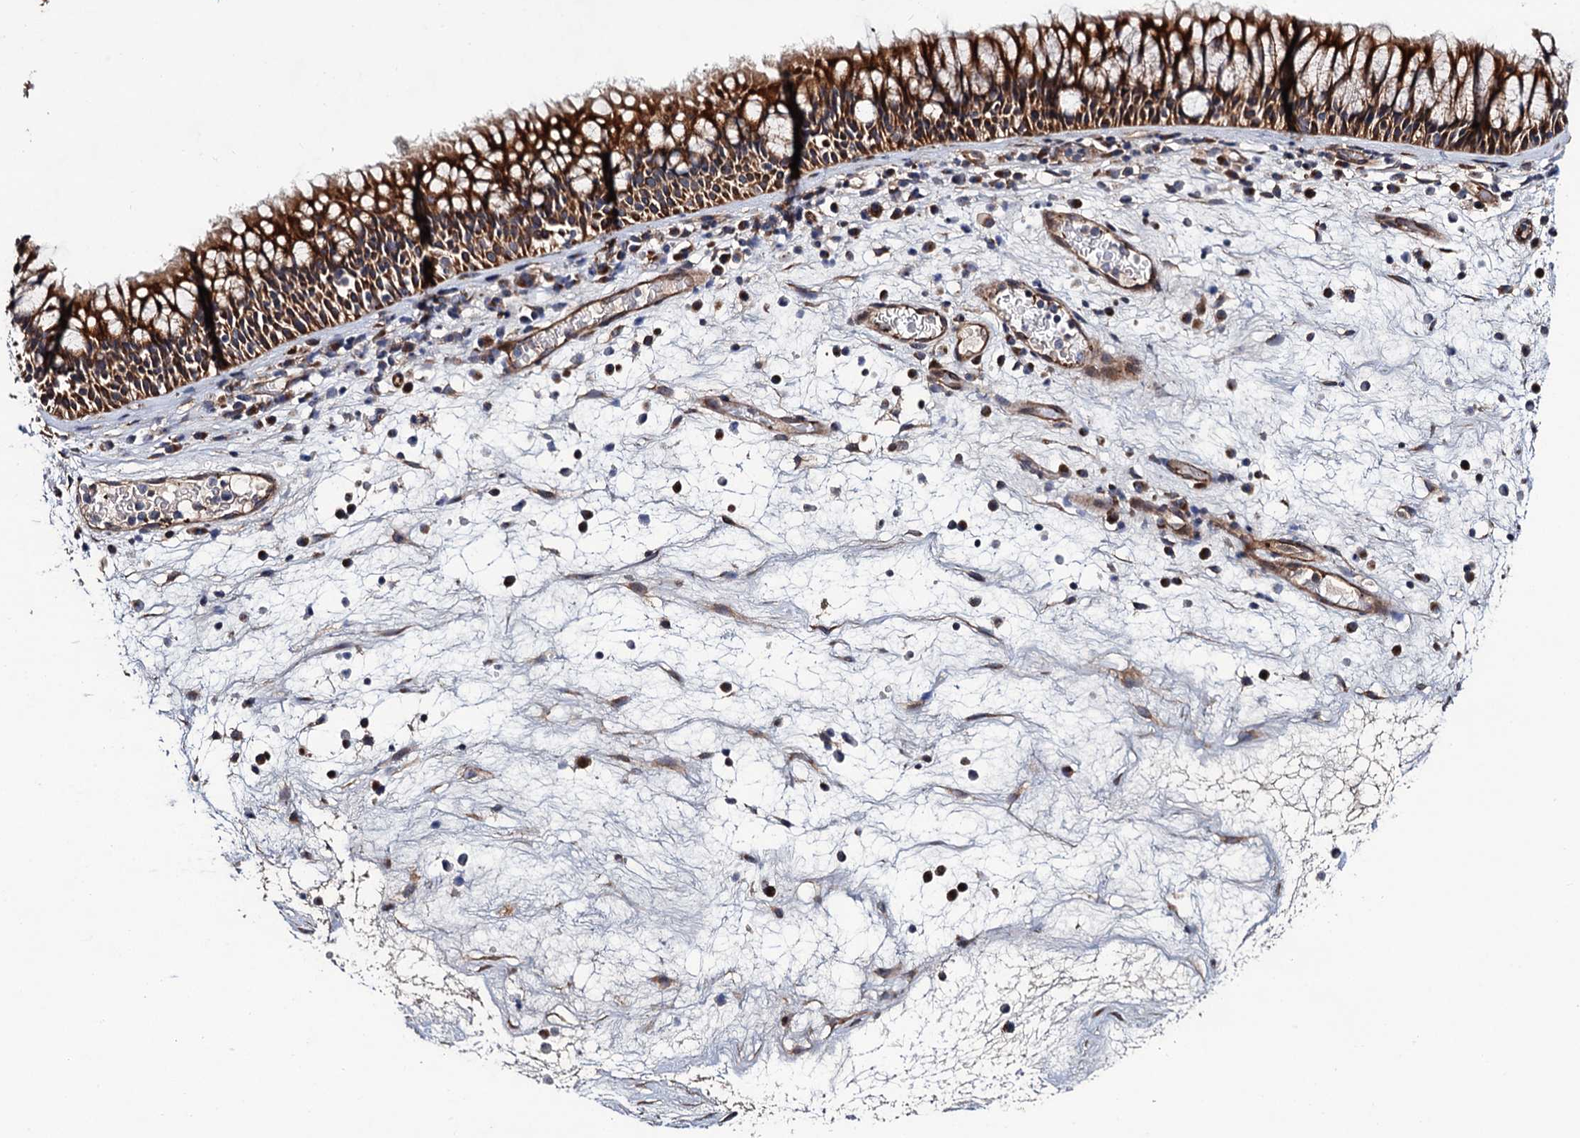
{"staining": {"intensity": "moderate", "quantity": ">75%", "location": "cytoplasmic/membranous"}, "tissue": "nasopharynx", "cell_type": "Respiratory epithelial cells", "image_type": "normal", "snomed": [{"axis": "morphology", "description": "Normal tissue, NOS"}, {"axis": "morphology", "description": "Inflammation, NOS"}, {"axis": "morphology", "description": "Malignant melanoma, Metastatic site"}, {"axis": "topography", "description": "Nasopharynx"}], "caption": "Brown immunohistochemical staining in benign human nasopharynx exhibits moderate cytoplasmic/membranous staining in about >75% of respiratory epithelial cells. The staining was performed using DAB, with brown indicating positive protein expression. Nuclei are stained blue with hematoxylin.", "gene": "LRRC63", "patient": {"sex": "male", "age": 70}}